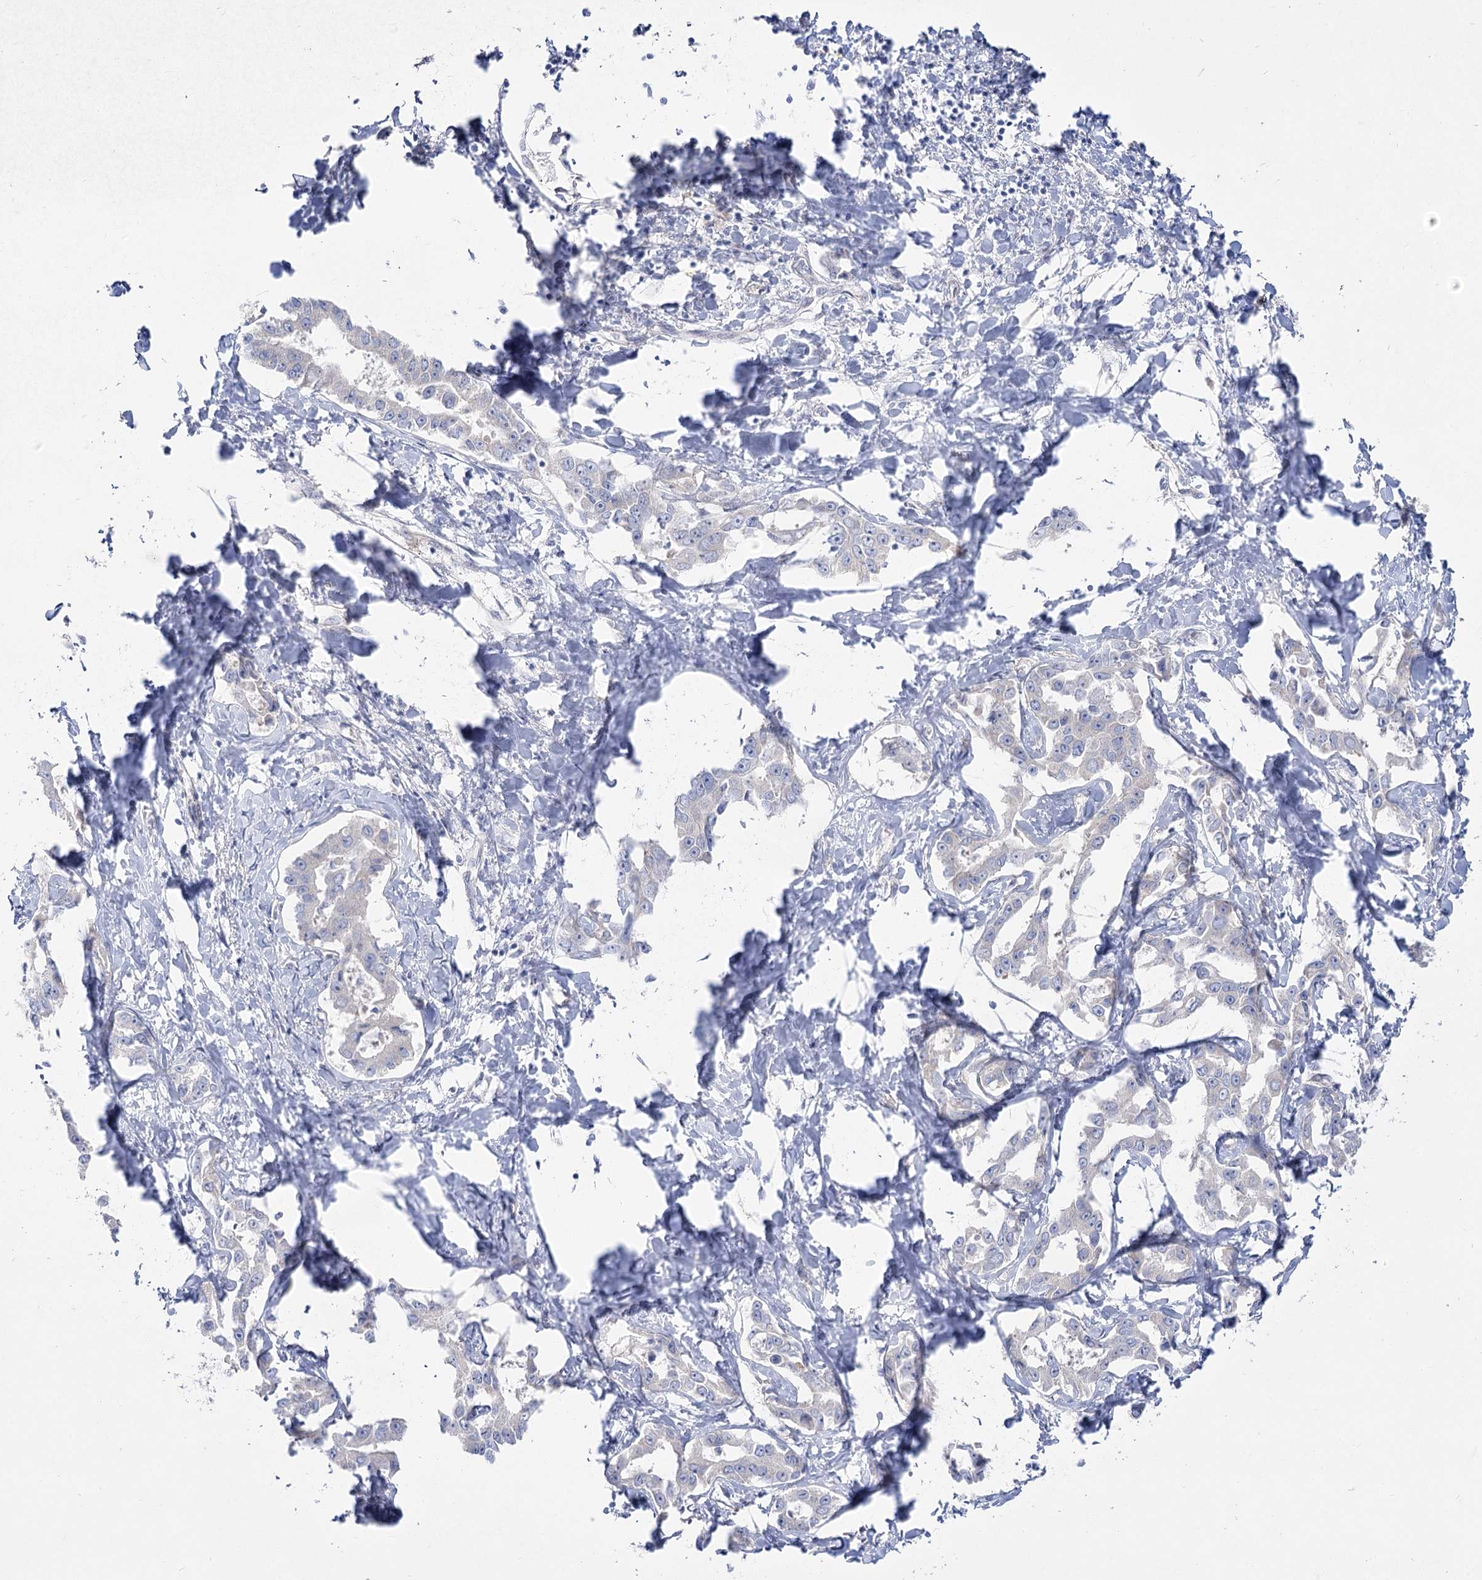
{"staining": {"intensity": "negative", "quantity": "none", "location": "none"}, "tissue": "liver cancer", "cell_type": "Tumor cells", "image_type": "cancer", "snomed": [{"axis": "morphology", "description": "Cholangiocarcinoma"}, {"axis": "topography", "description": "Liver"}], "caption": "The histopathology image displays no staining of tumor cells in liver cholangiocarcinoma.", "gene": "SUOX", "patient": {"sex": "male", "age": 59}}